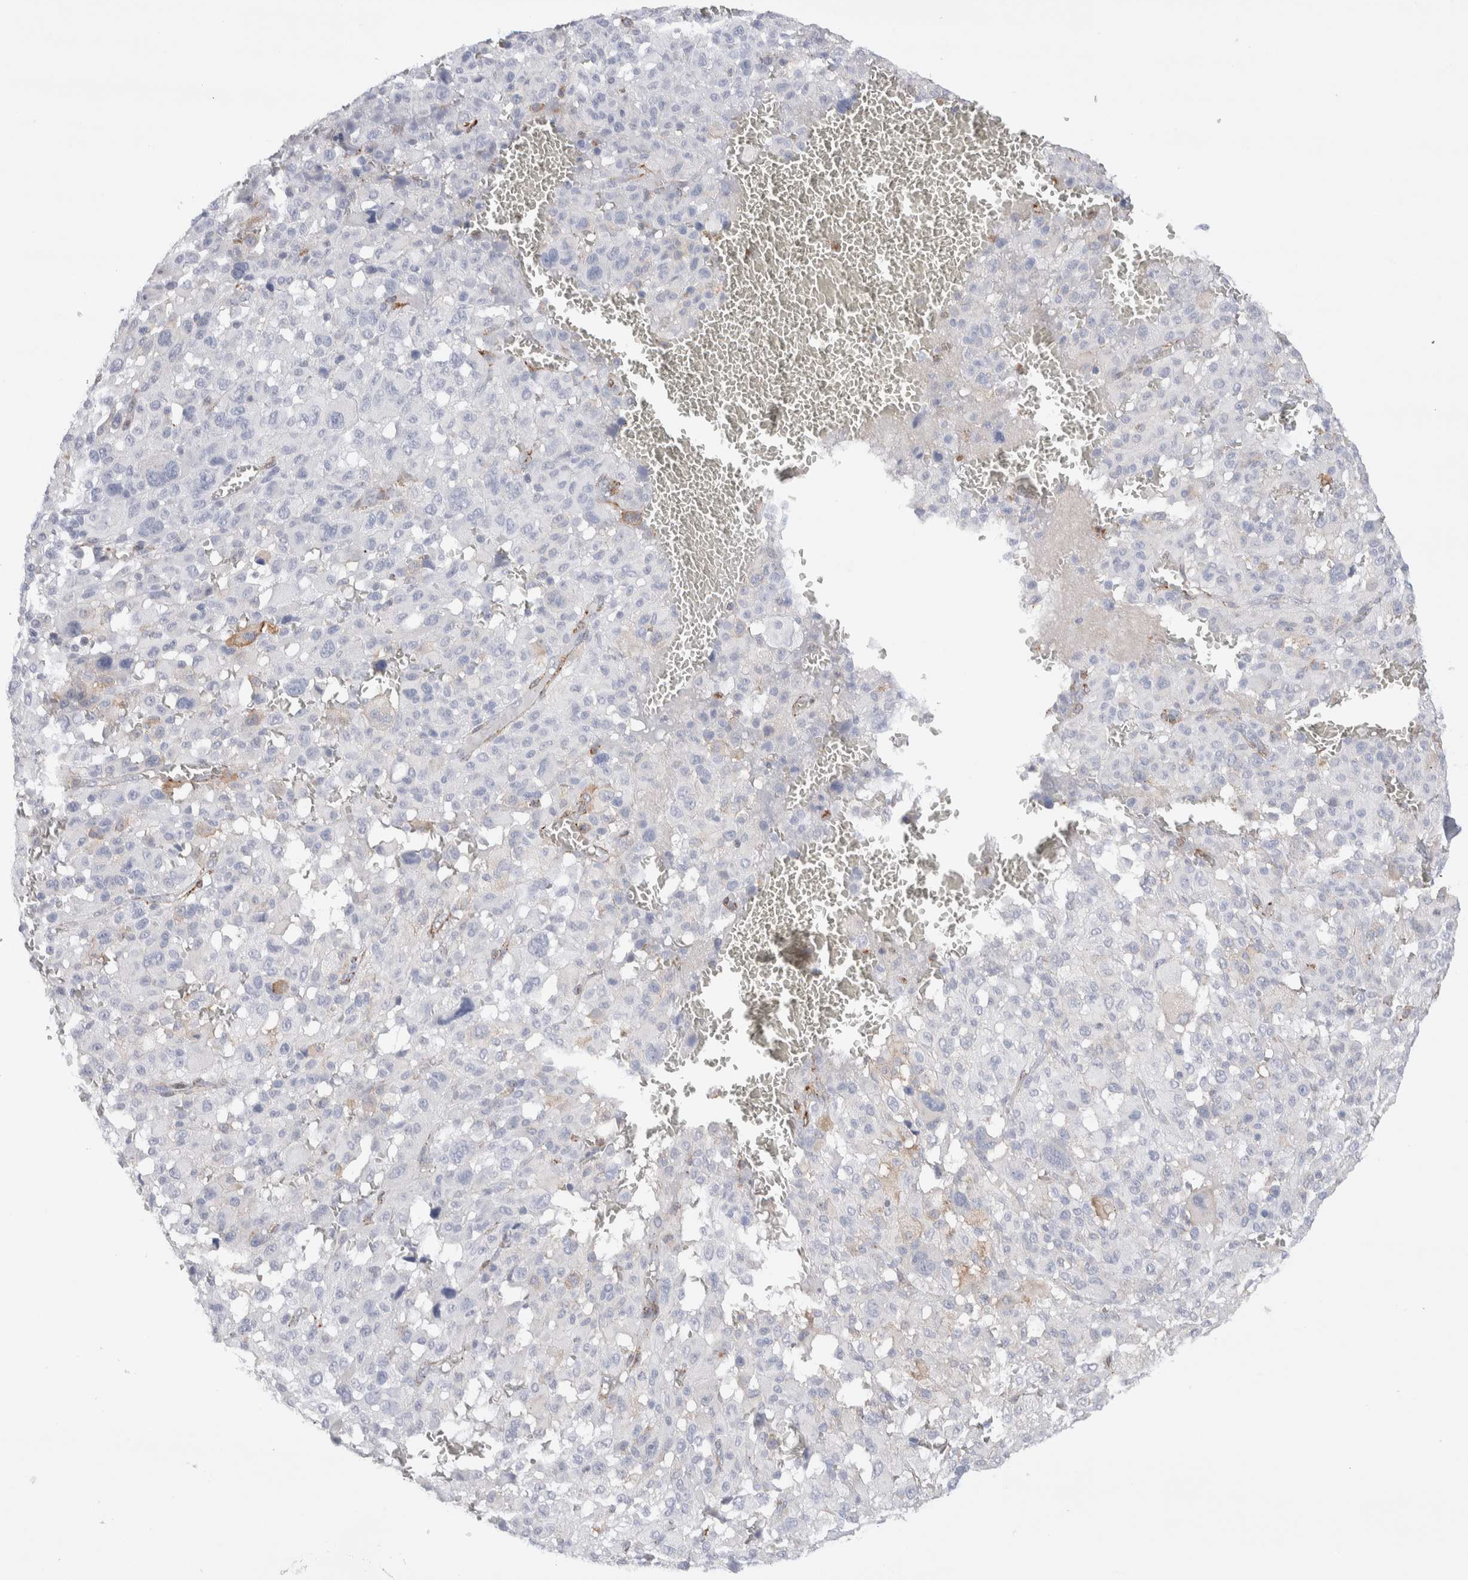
{"staining": {"intensity": "negative", "quantity": "none", "location": "none"}, "tissue": "melanoma", "cell_type": "Tumor cells", "image_type": "cancer", "snomed": [{"axis": "morphology", "description": "Malignant melanoma, Metastatic site"}, {"axis": "topography", "description": "Skin"}], "caption": "Protein analysis of melanoma exhibits no significant staining in tumor cells.", "gene": "SEPTIN4", "patient": {"sex": "female", "age": 74}}